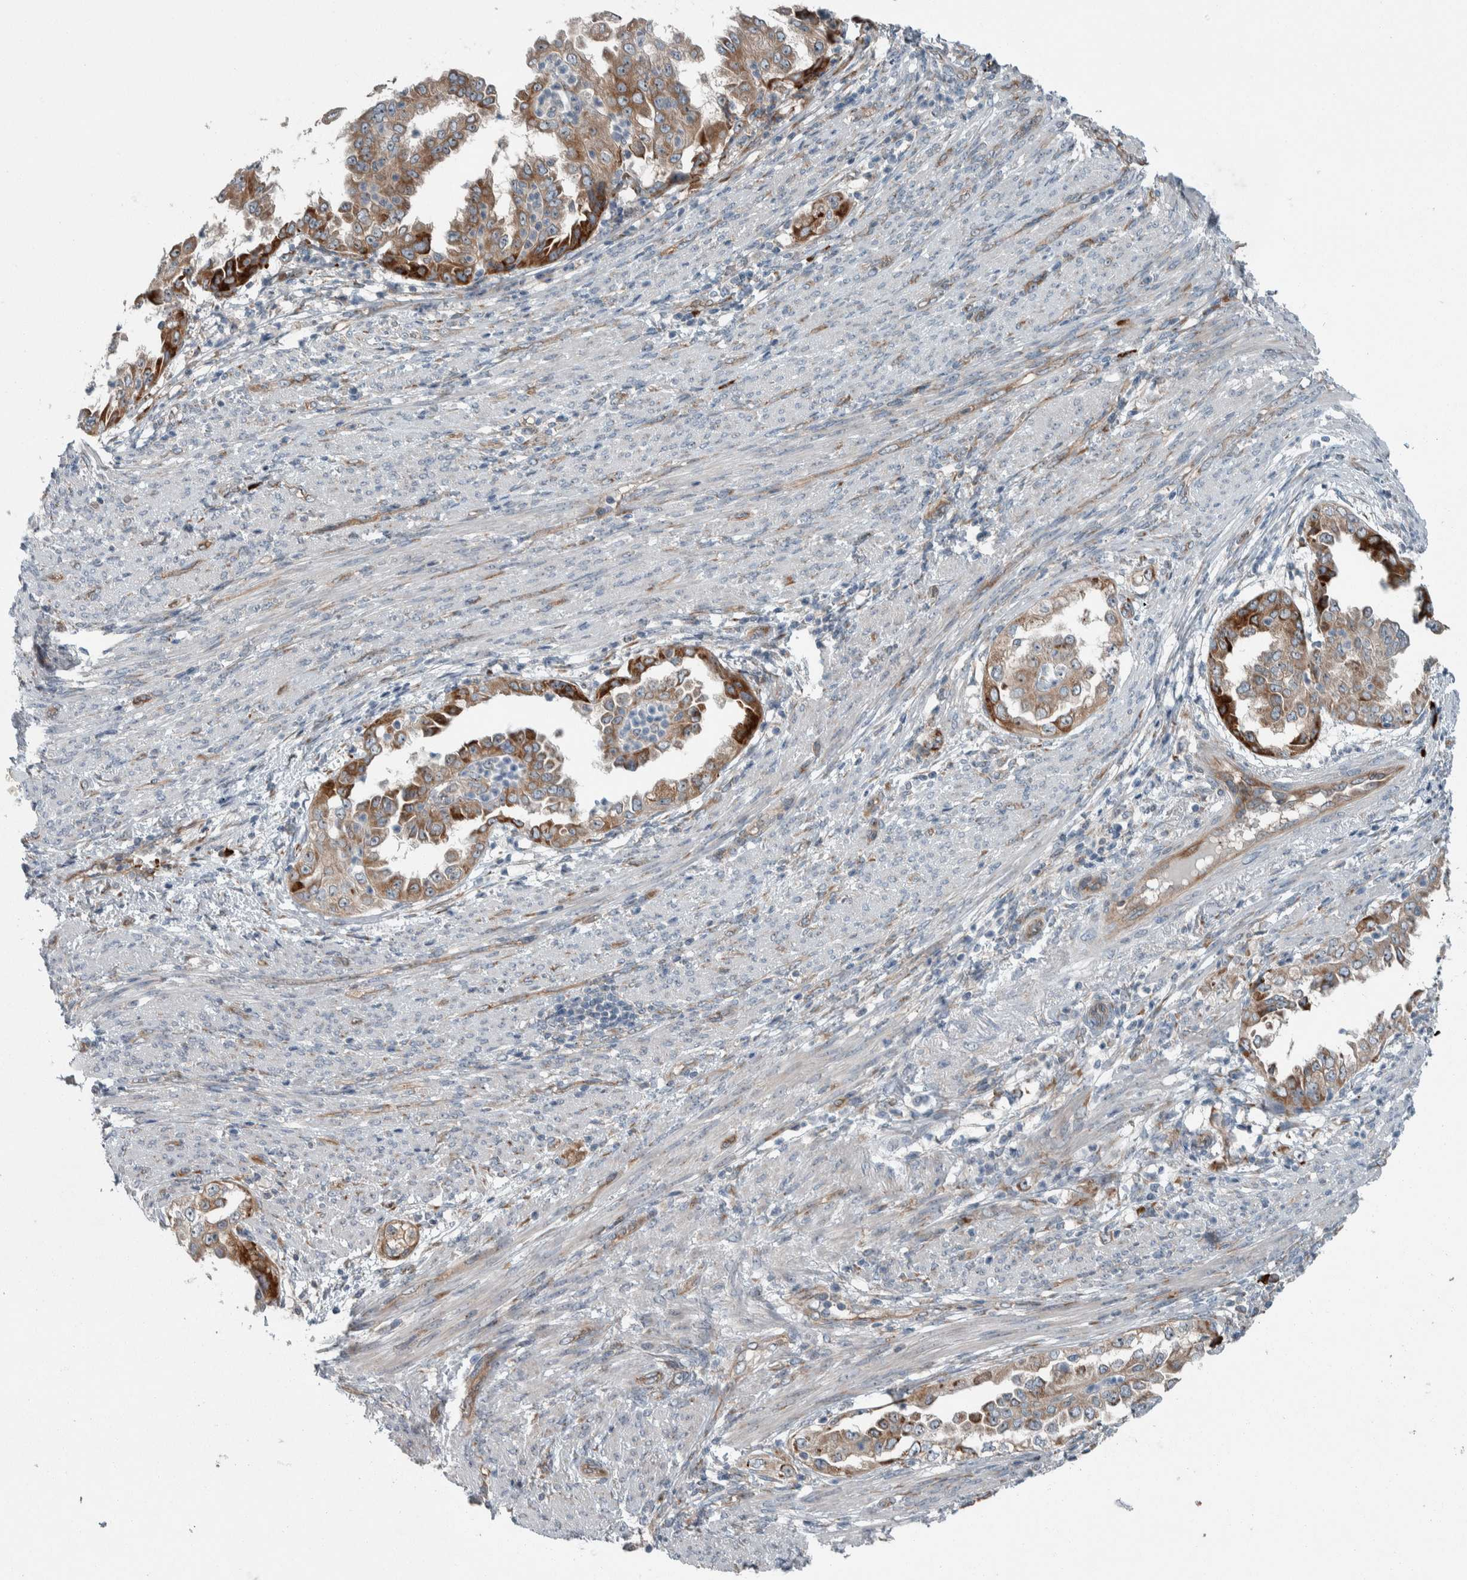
{"staining": {"intensity": "strong", "quantity": "<25%", "location": "cytoplasmic/membranous"}, "tissue": "endometrial cancer", "cell_type": "Tumor cells", "image_type": "cancer", "snomed": [{"axis": "morphology", "description": "Adenocarcinoma, NOS"}, {"axis": "topography", "description": "Endometrium"}], "caption": "DAB immunohistochemical staining of adenocarcinoma (endometrial) reveals strong cytoplasmic/membranous protein staining in approximately <25% of tumor cells.", "gene": "USP25", "patient": {"sex": "female", "age": 85}}